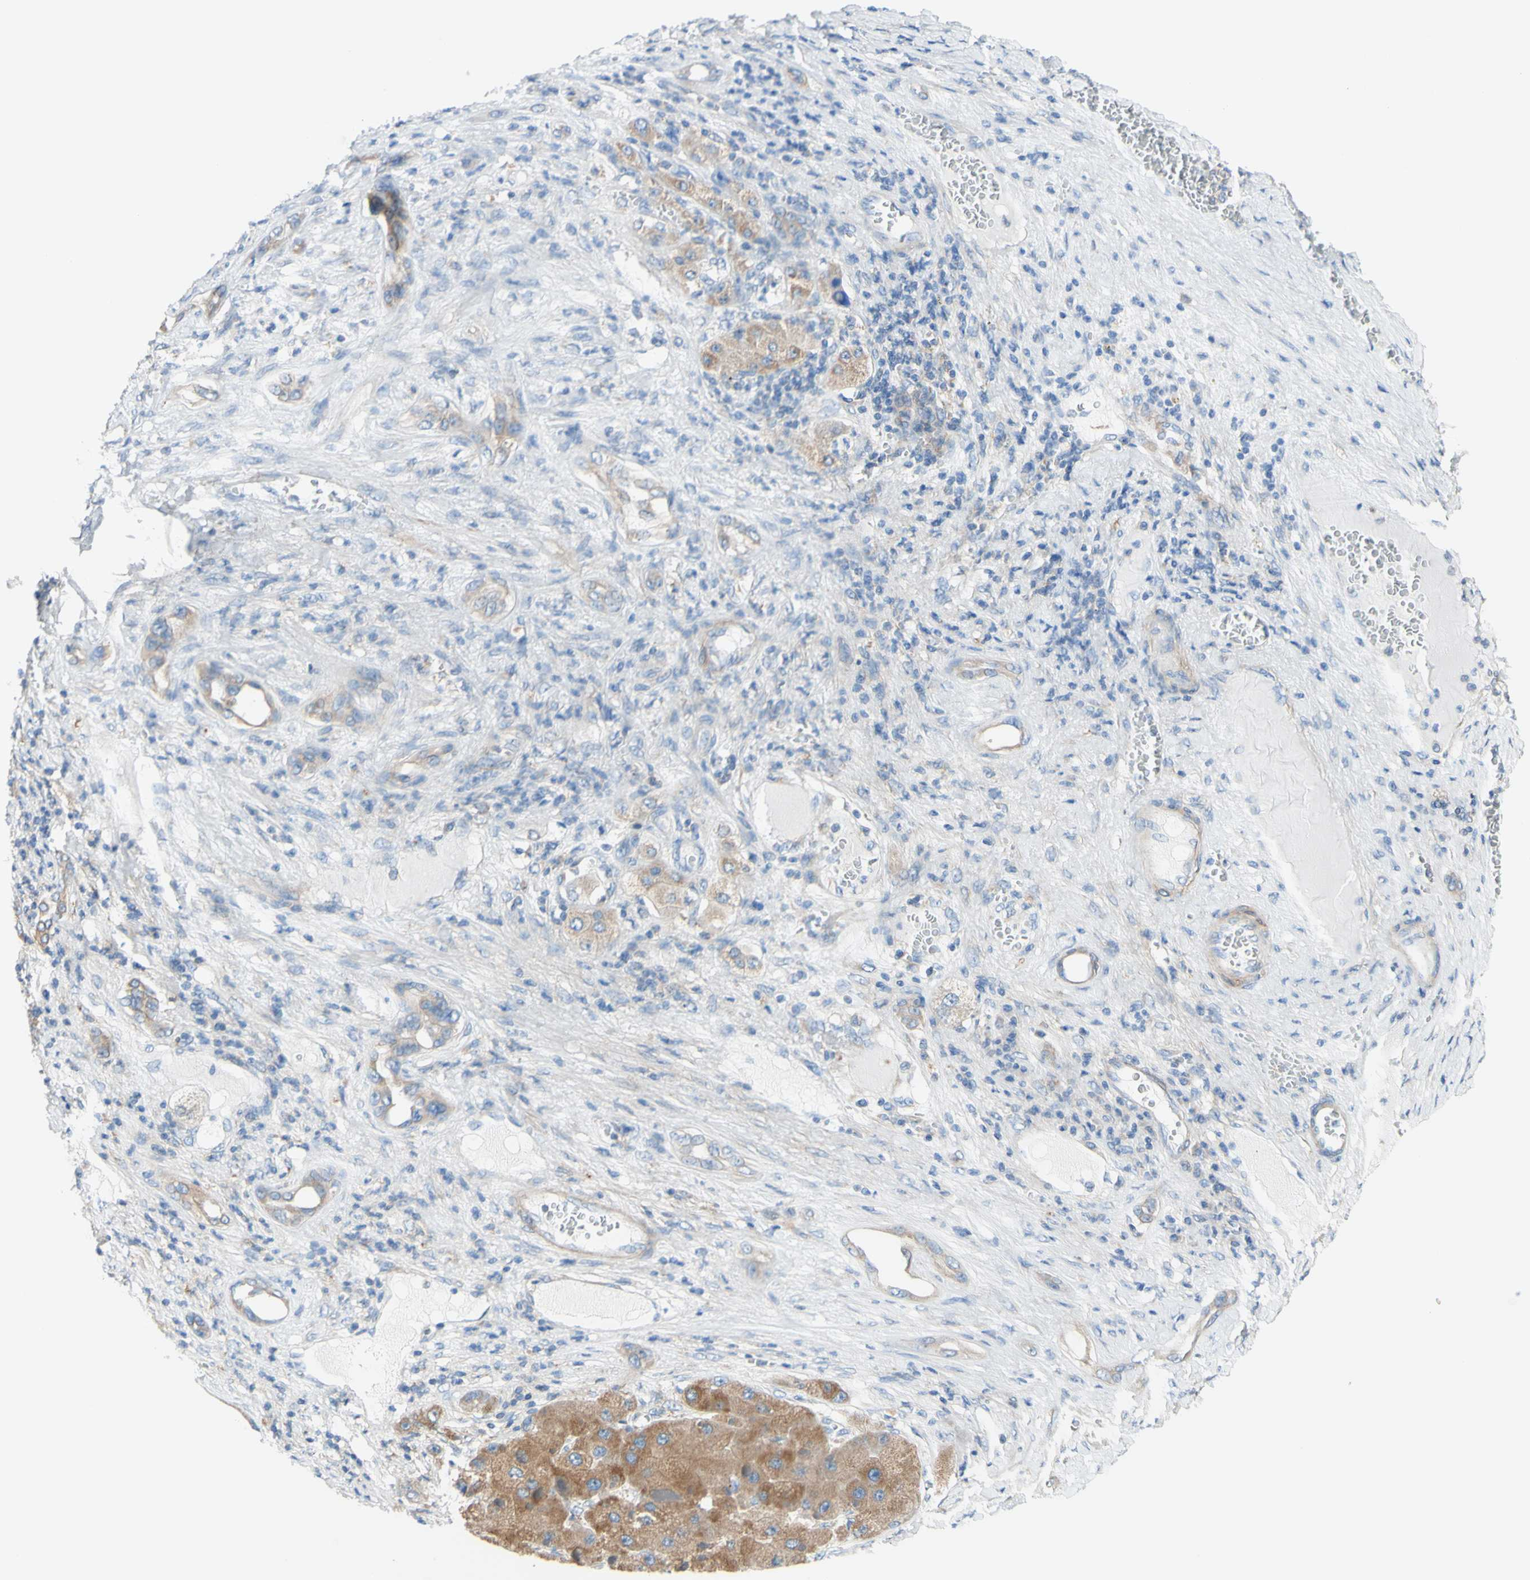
{"staining": {"intensity": "moderate", "quantity": ">75%", "location": "cytoplasmic/membranous"}, "tissue": "liver cancer", "cell_type": "Tumor cells", "image_type": "cancer", "snomed": [{"axis": "morphology", "description": "Carcinoma, Hepatocellular, NOS"}, {"axis": "topography", "description": "Liver"}], "caption": "A high-resolution photomicrograph shows IHC staining of liver hepatocellular carcinoma, which reveals moderate cytoplasmic/membranous expression in approximately >75% of tumor cells. The protein is shown in brown color, while the nuclei are stained blue.", "gene": "RETREG2", "patient": {"sex": "female", "age": 73}}